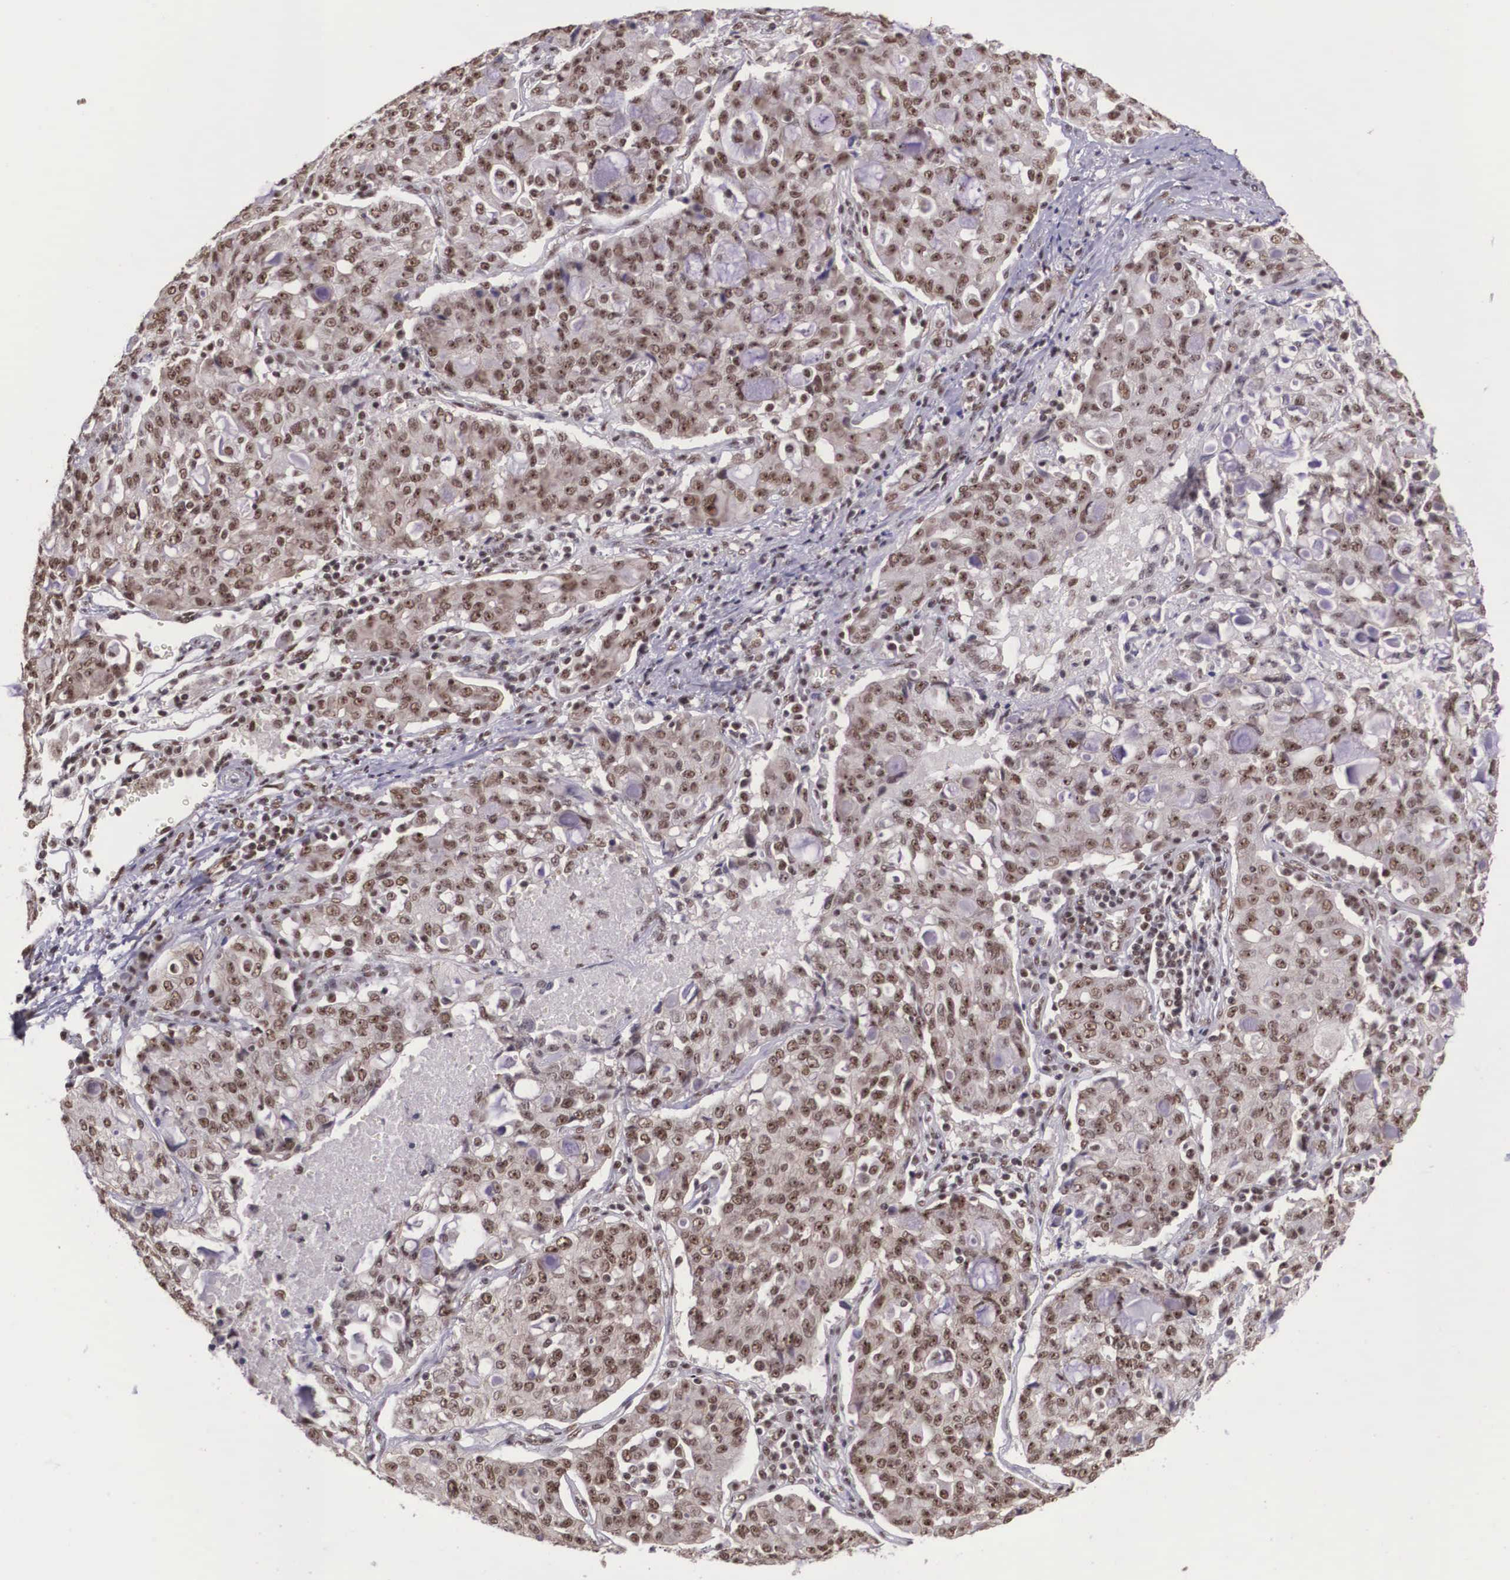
{"staining": {"intensity": "moderate", "quantity": ">75%", "location": "cytoplasmic/membranous,nuclear"}, "tissue": "lung cancer", "cell_type": "Tumor cells", "image_type": "cancer", "snomed": [{"axis": "morphology", "description": "Adenocarcinoma, NOS"}, {"axis": "topography", "description": "Lung"}], "caption": "Immunohistochemical staining of human lung cancer displays medium levels of moderate cytoplasmic/membranous and nuclear protein positivity in about >75% of tumor cells.", "gene": "POLR2F", "patient": {"sex": "female", "age": 44}}